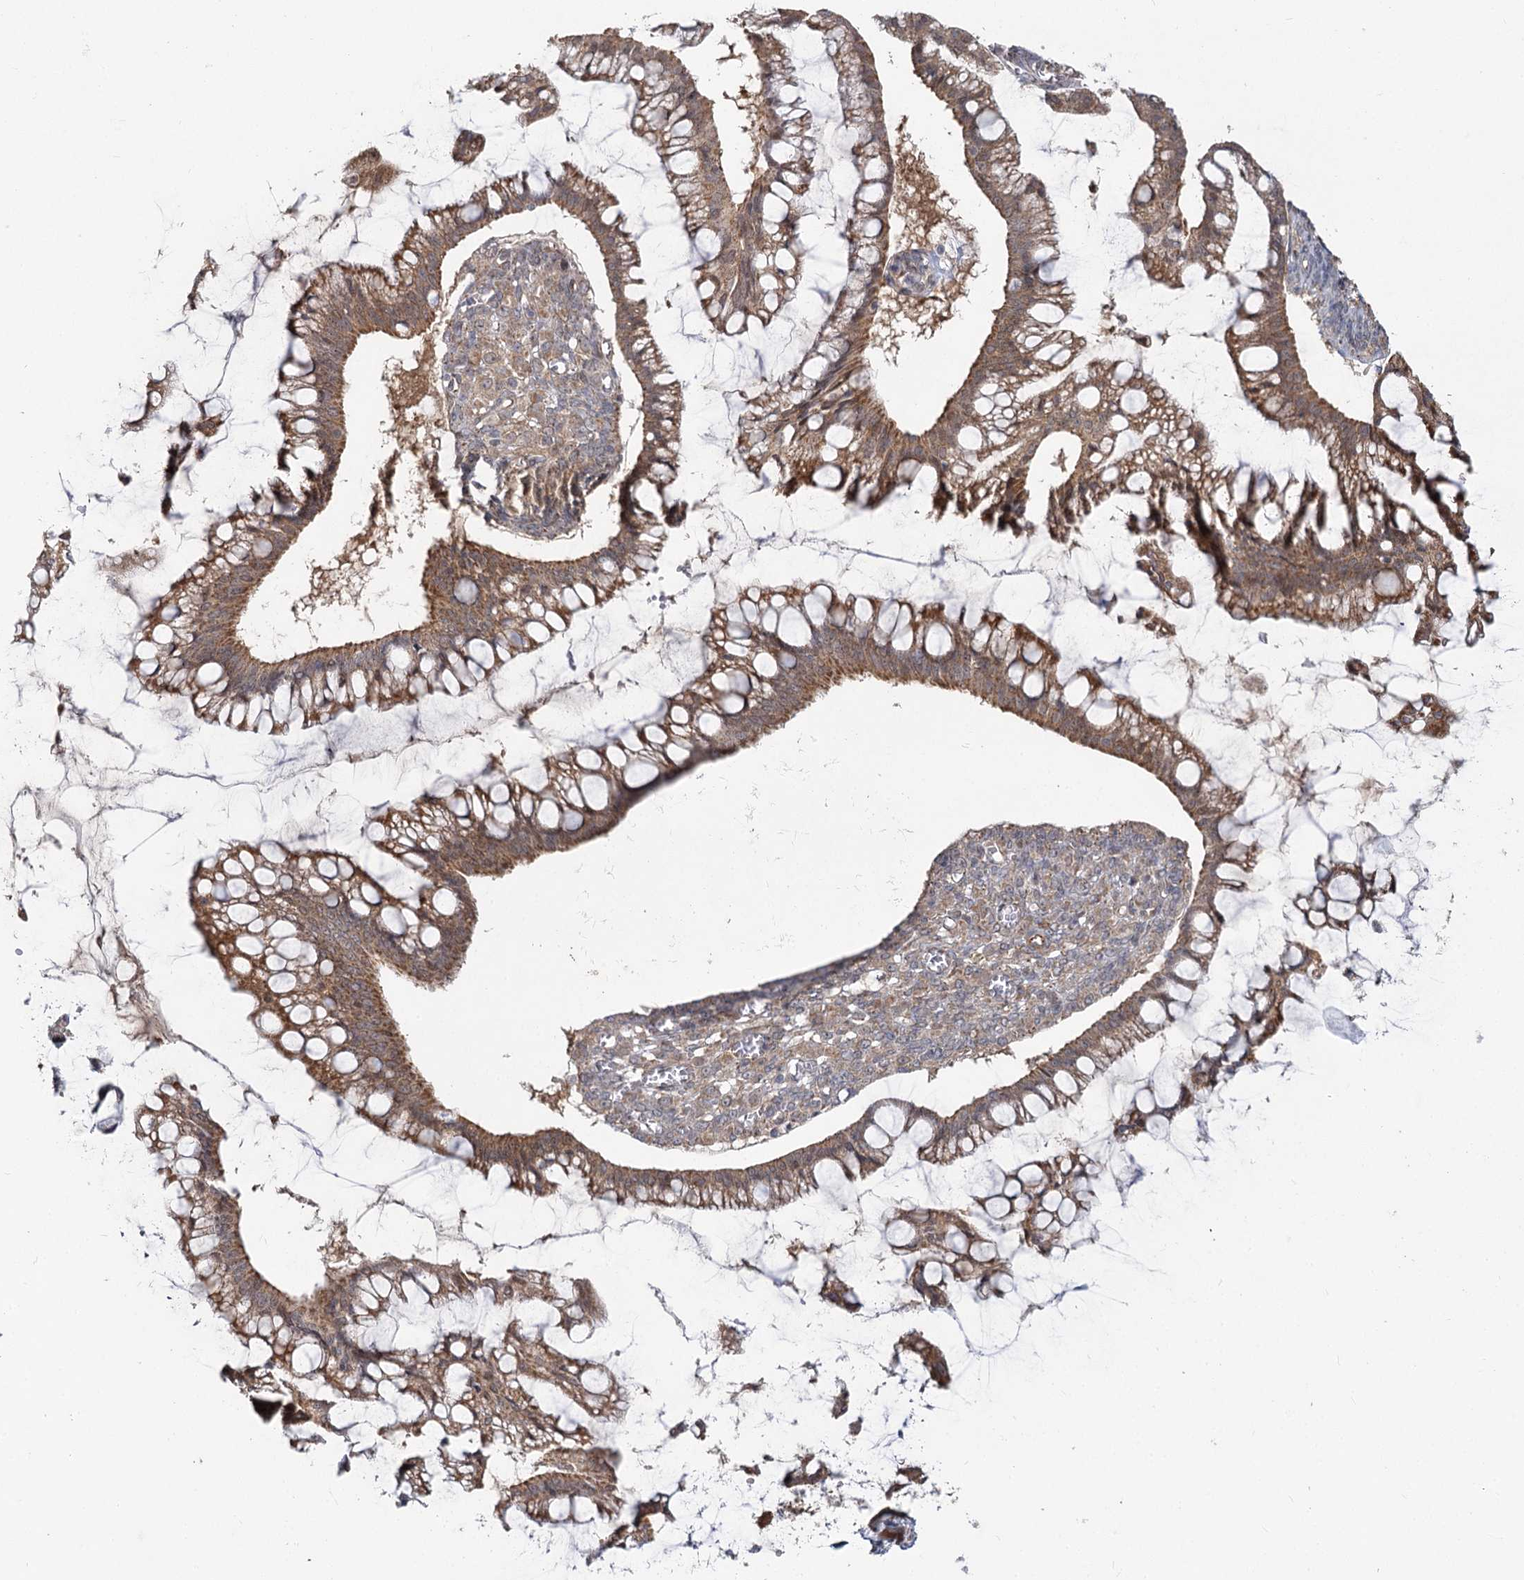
{"staining": {"intensity": "moderate", "quantity": "25%-75%", "location": "cytoplasmic/membranous"}, "tissue": "ovarian cancer", "cell_type": "Tumor cells", "image_type": "cancer", "snomed": [{"axis": "morphology", "description": "Cystadenocarcinoma, mucinous, NOS"}, {"axis": "topography", "description": "Ovary"}], "caption": "Protein expression analysis of ovarian cancer shows moderate cytoplasmic/membranous staining in about 25%-75% of tumor cells. Using DAB (3,3'-diaminobenzidine) (brown) and hematoxylin (blue) stains, captured at high magnification using brightfield microscopy.", "gene": "TBC1D9B", "patient": {"sex": "female", "age": 73}}